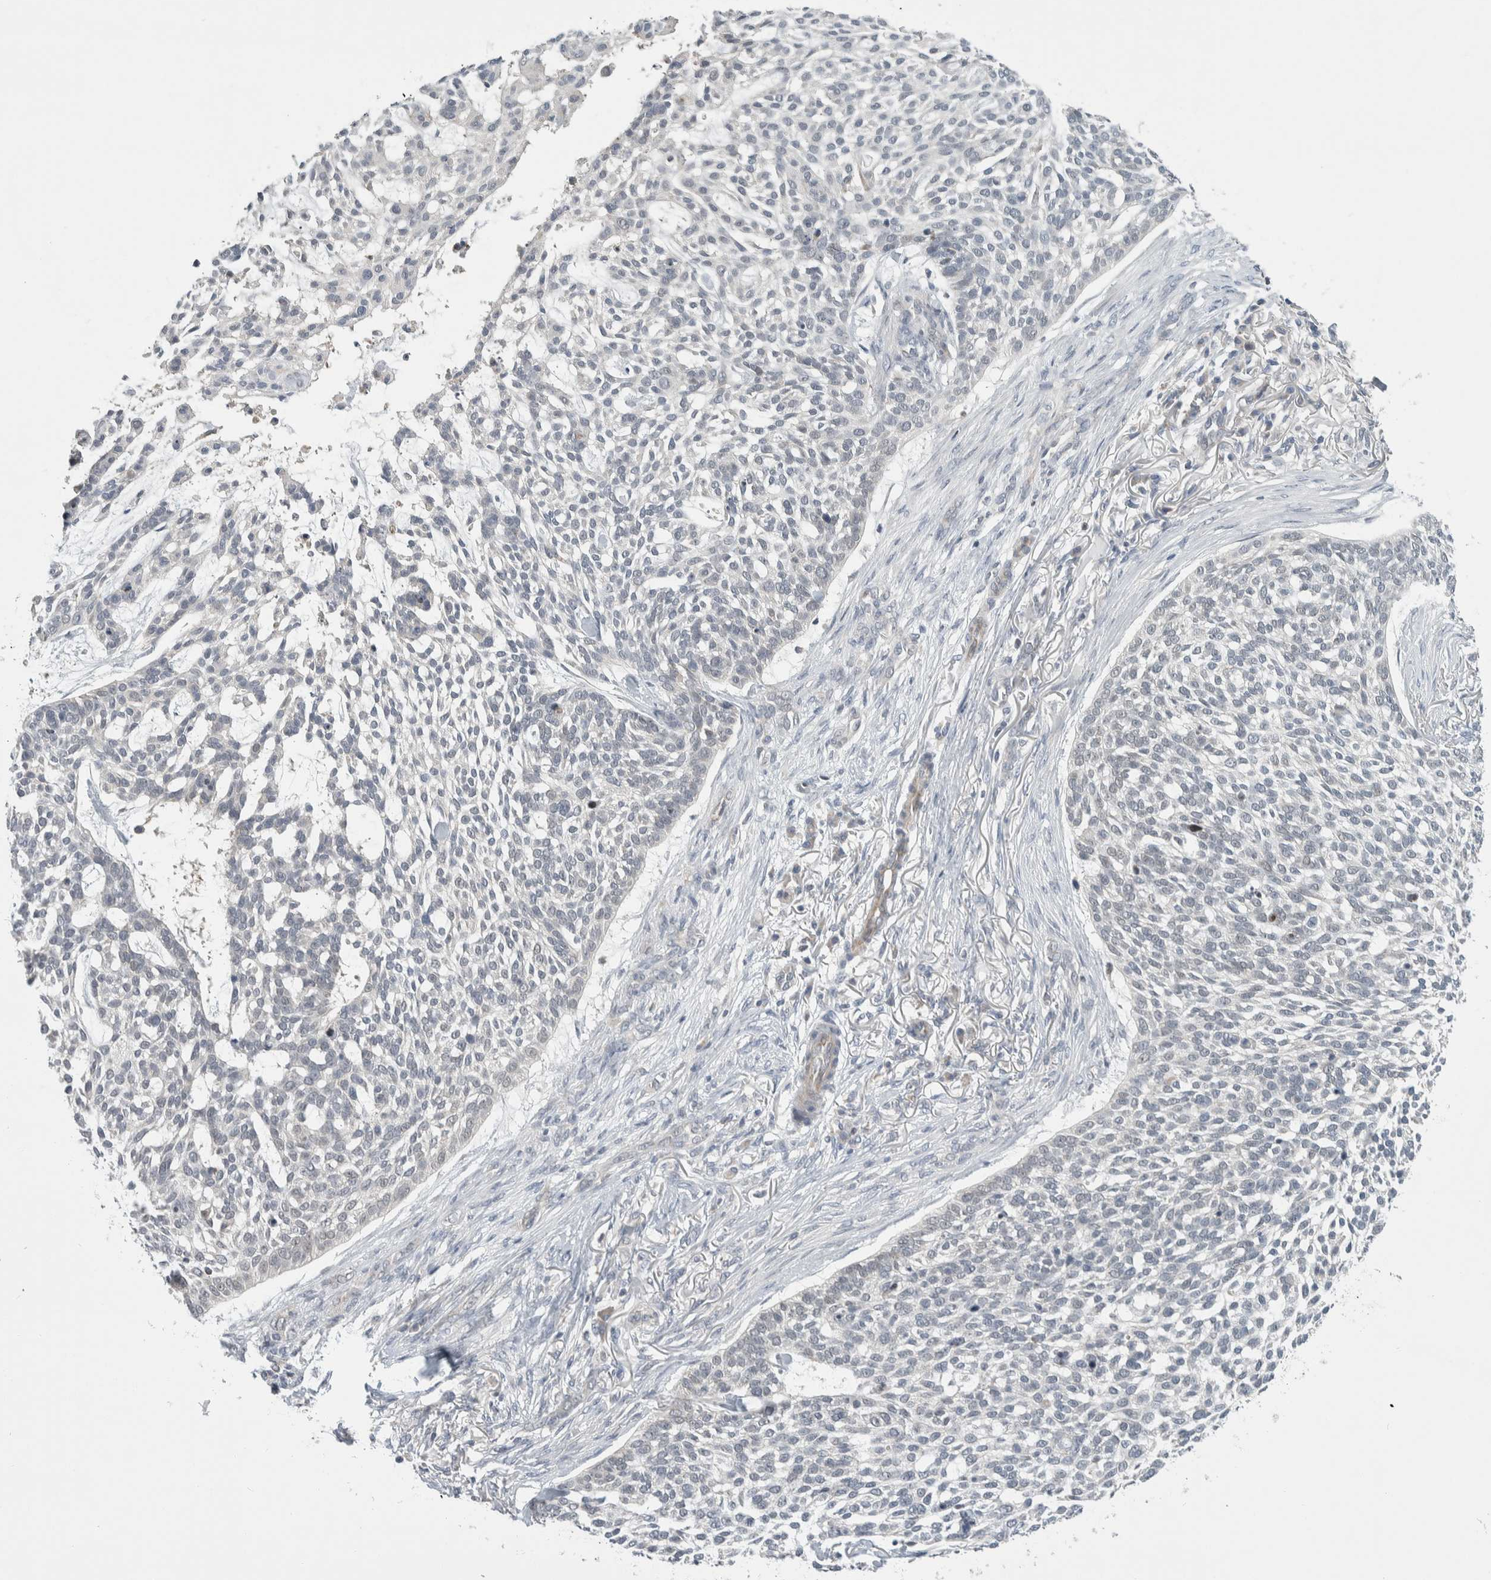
{"staining": {"intensity": "negative", "quantity": "none", "location": "none"}, "tissue": "skin cancer", "cell_type": "Tumor cells", "image_type": "cancer", "snomed": [{"axis": "morphology", "description": "Basal cell carcinoma"}, {"axis": "topography", "description": "Skin"}], "caption": "Immunohistochemistry of human skin cancer shows no positivity in tumor cells.", "gene": "SHPK", "patient": {"sex": "female", "age": 64}}